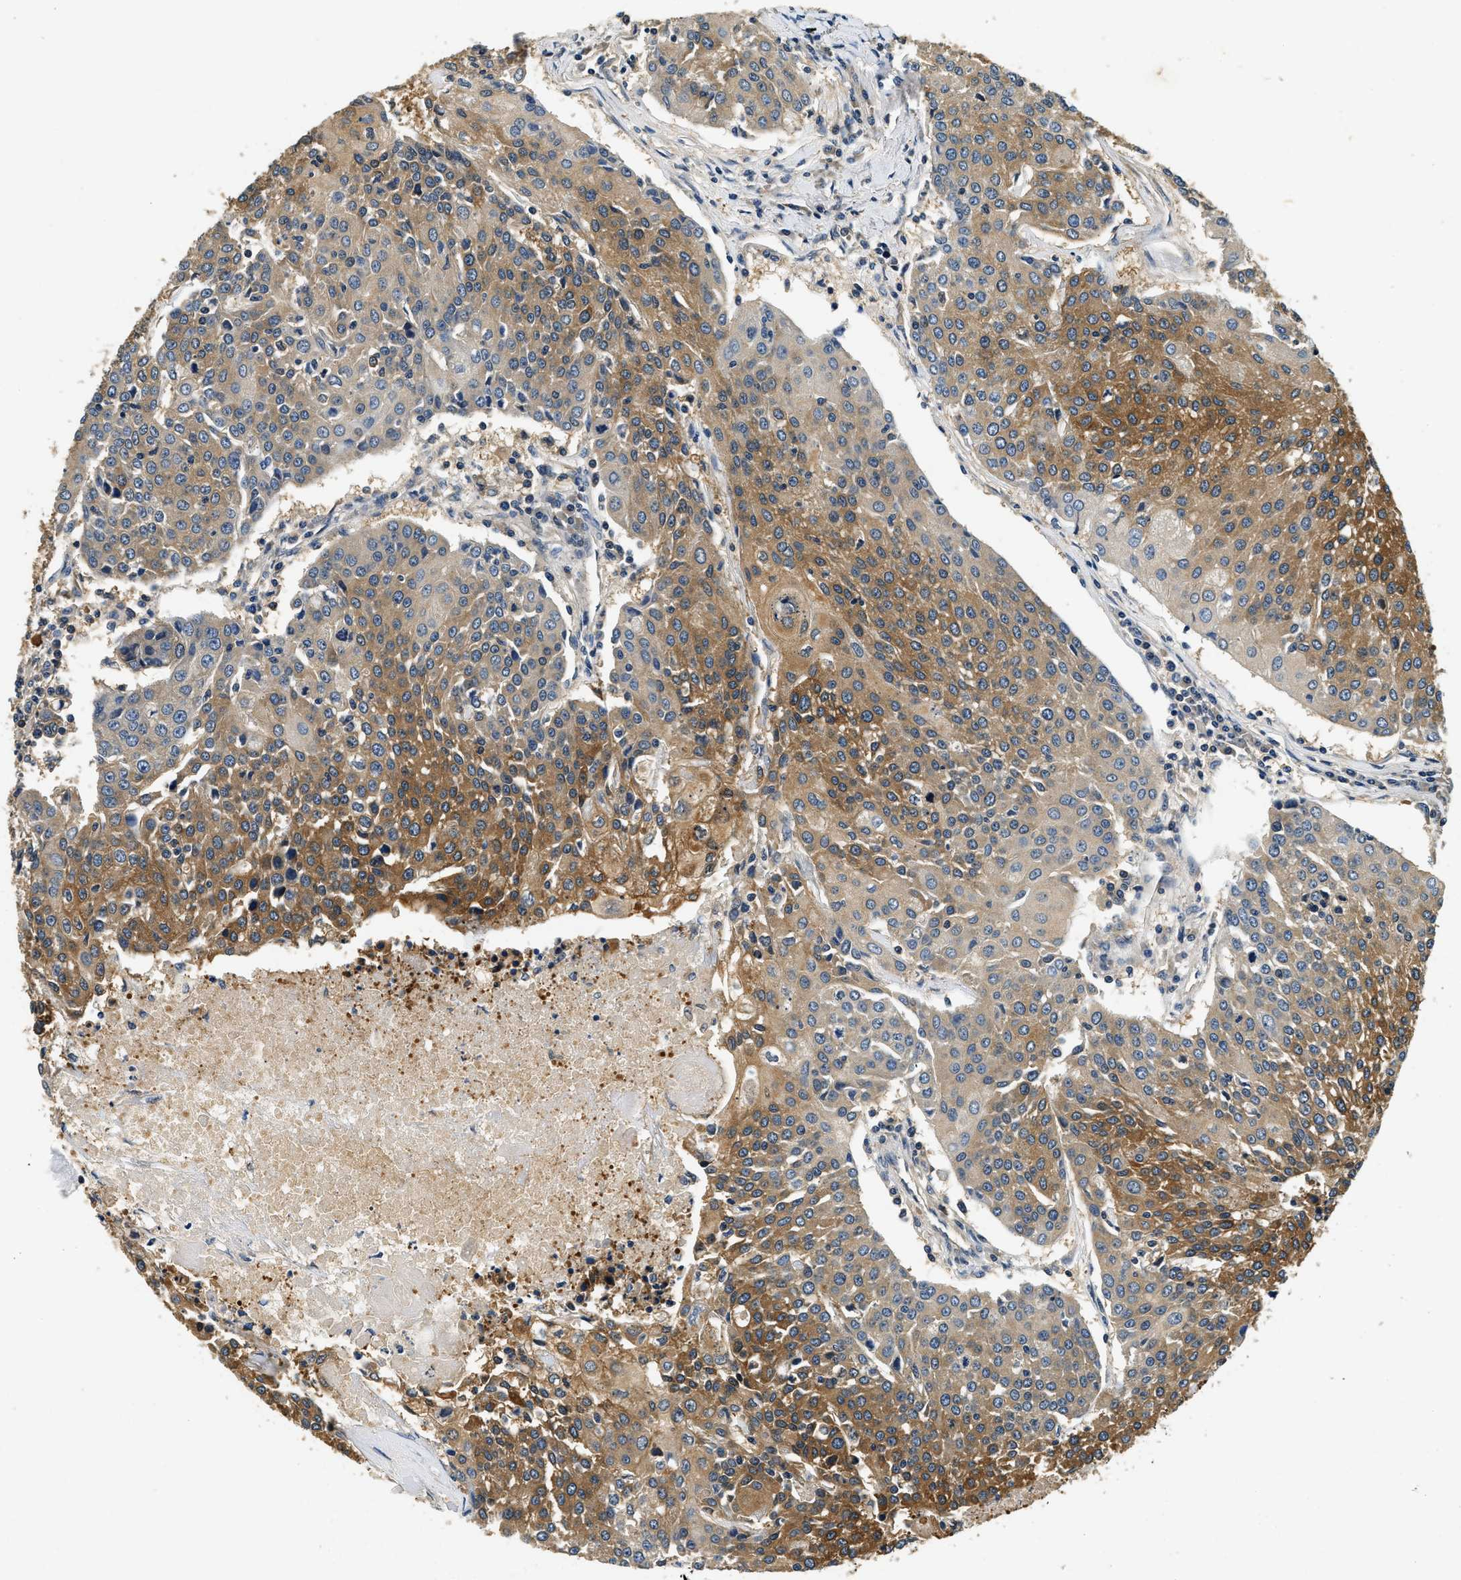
{"staining": {"intensity": "moderate", "quantity": ">75%", "location": "cytoplasmic/membranous"}, "tissue": "urothelial cancer", "cell_type": "Tumor cells", "image_type": "cancer", "snomed": [{"axis": "morphology", "description": "Urothelial carcinoma, High grade"}, {"axis": "topography", "description": "Urinary bladder"}], "caption": "Urothelial cancer tissue demonstrates moderate cytoplasmic/membranous staining in approximately >75% of tumor cells", "gene": "RESF1", "patient": {"sex": "female", "age": 85}}